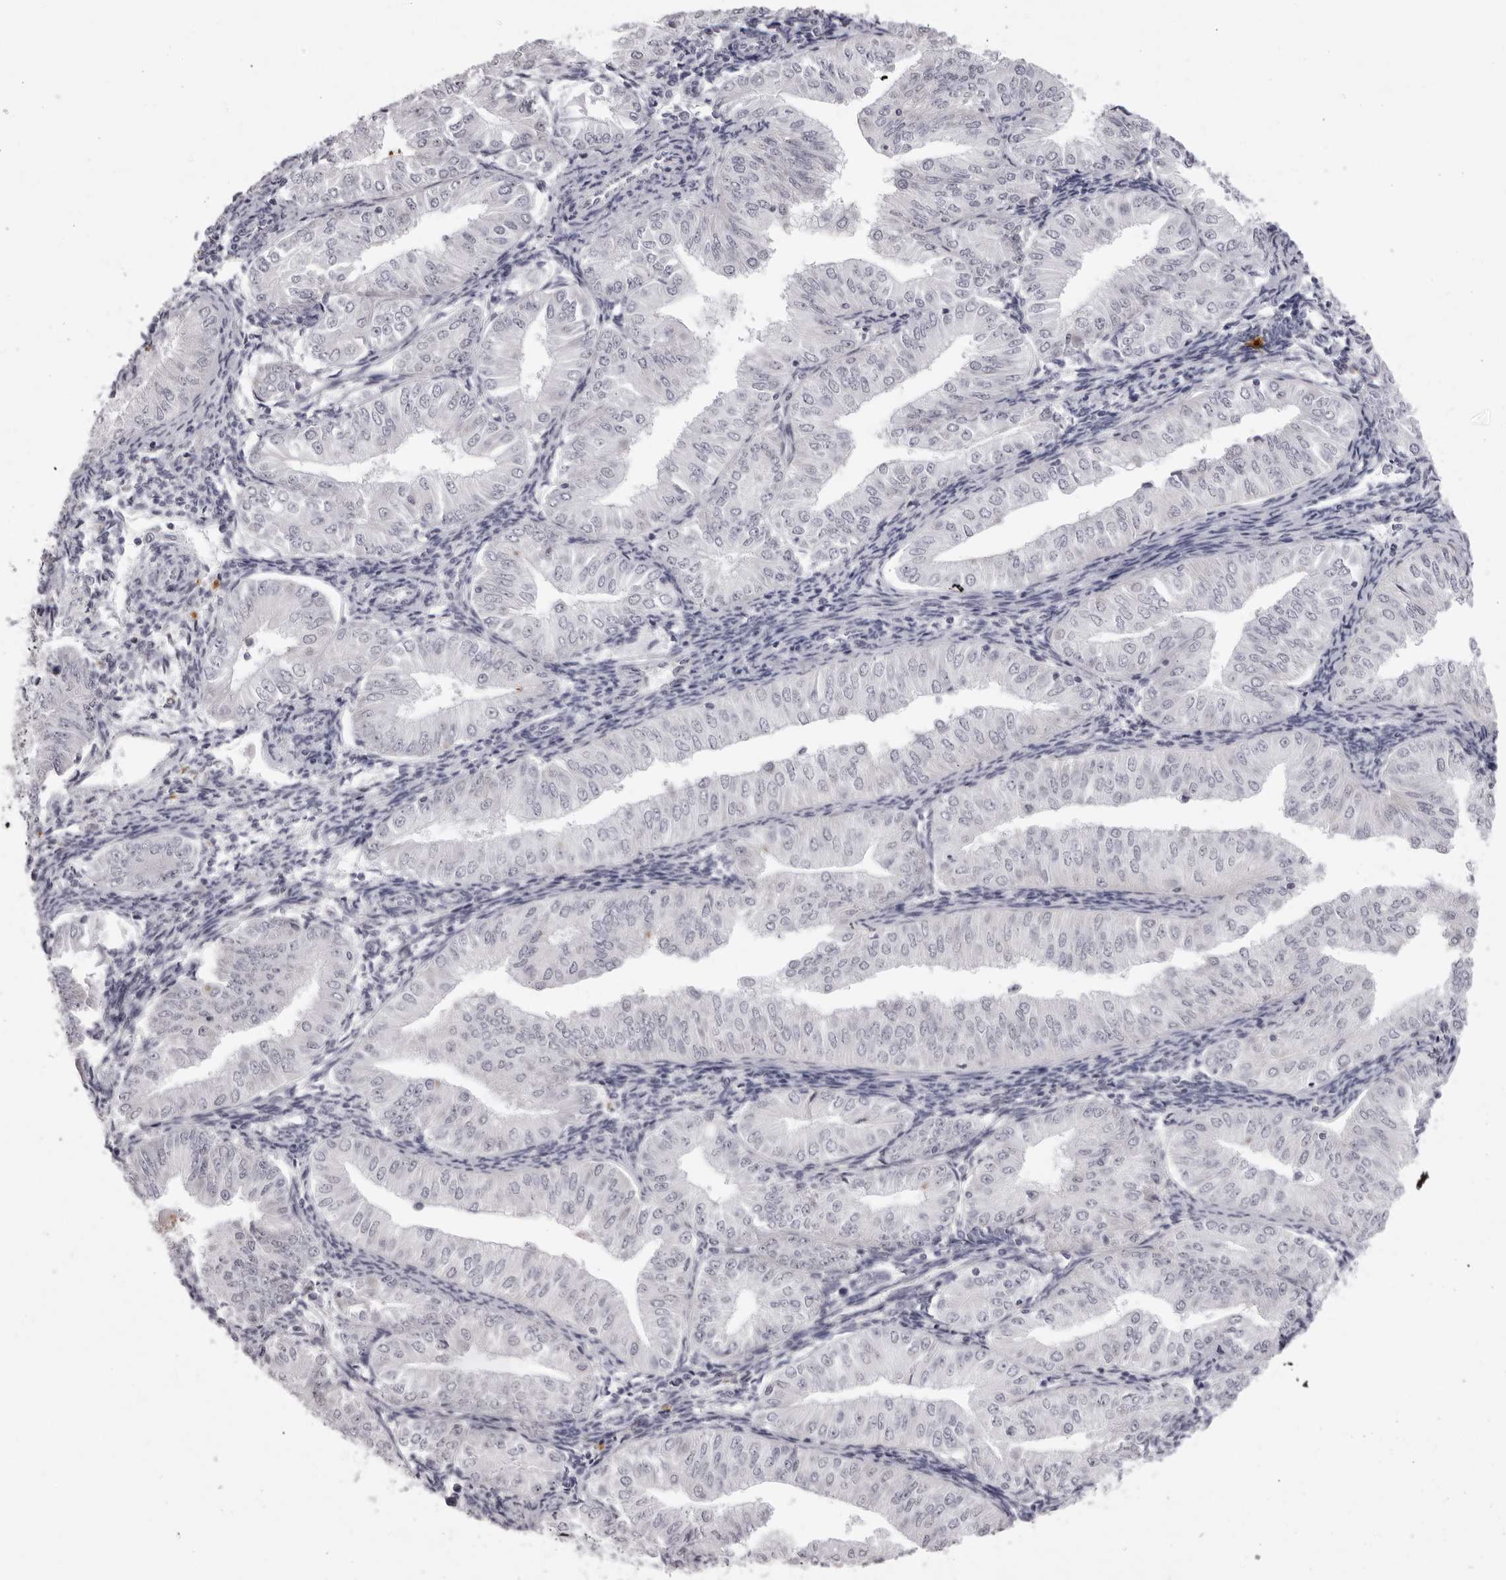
{"staining": {"intensity": "negative", "quantity": "none", "location": "none"}, "tissue": "endometrial cancer", "cell_type": "Tumor cells", "image_type": "cancer", "snomed": [{"axis": "morphology", "description": "Normal tissue, NOS"}, {"axis": "morphology", "description": "Adenocarcinoma, NOS"}, {"axis": "topography", "description": "Endometrium"}], "caption": "Tumor cells are negative for protein expression in human endometrial cancer.", "gene": "SUGCT", "patient": {"sex": "female", "age": 53}}